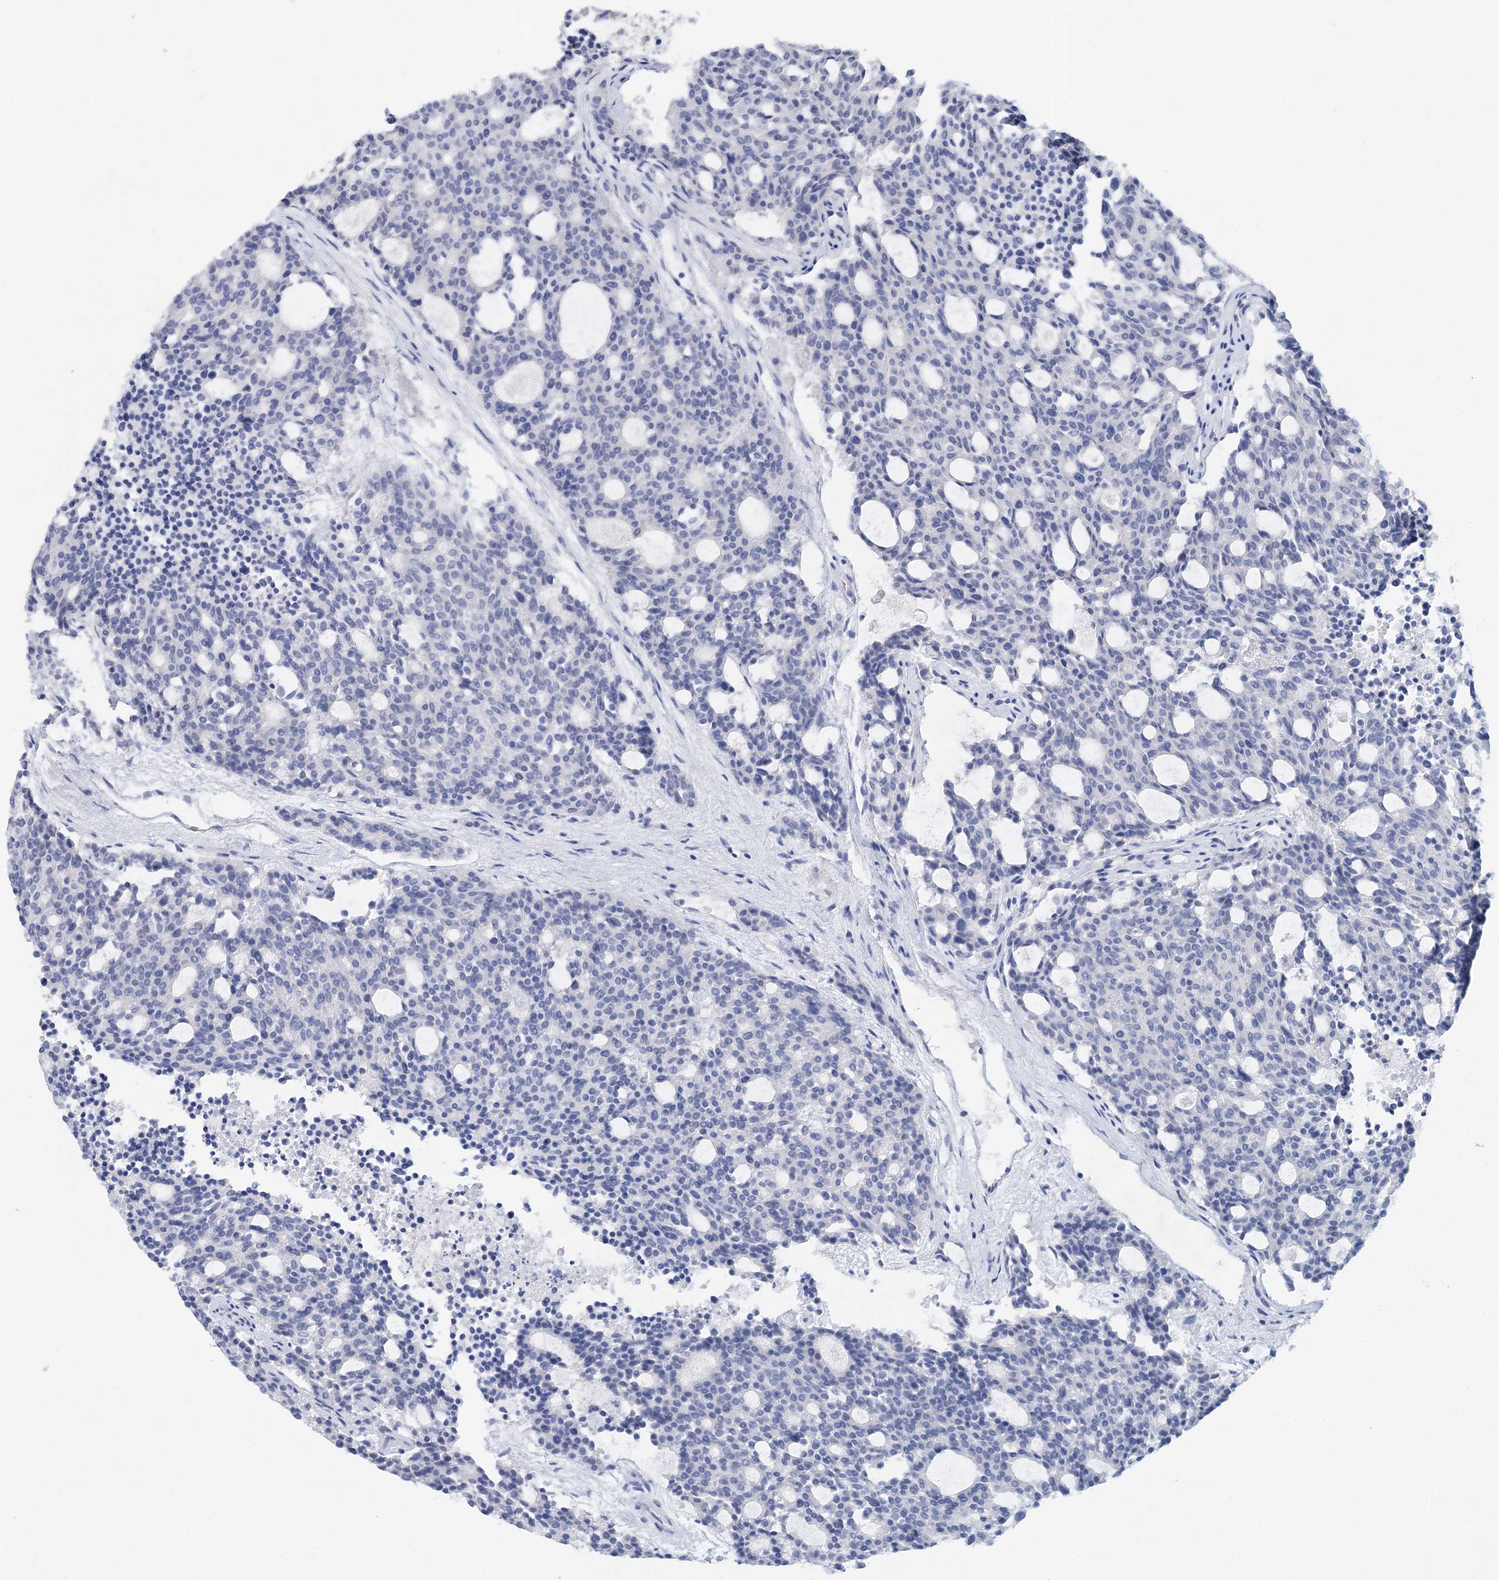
{"staining": {"intensity": "negative", "quantity": "none", "location": "none"}, "tissue": "carcinoid", "cell_type": "Tumor cells", "image_type": "cancer", "snomed": [{"axis": "morphology", "description": "Carcinoid, malignant, NOS"}, {"axis": "topography", "description": "Pancreas"}], "caption": "Immunohistochemical staining of human carcinoid (malignant) displays no significant staining in tumor cells.", "gene": "CEACAM8", "patient": {"sex": "female", "age": 54}}